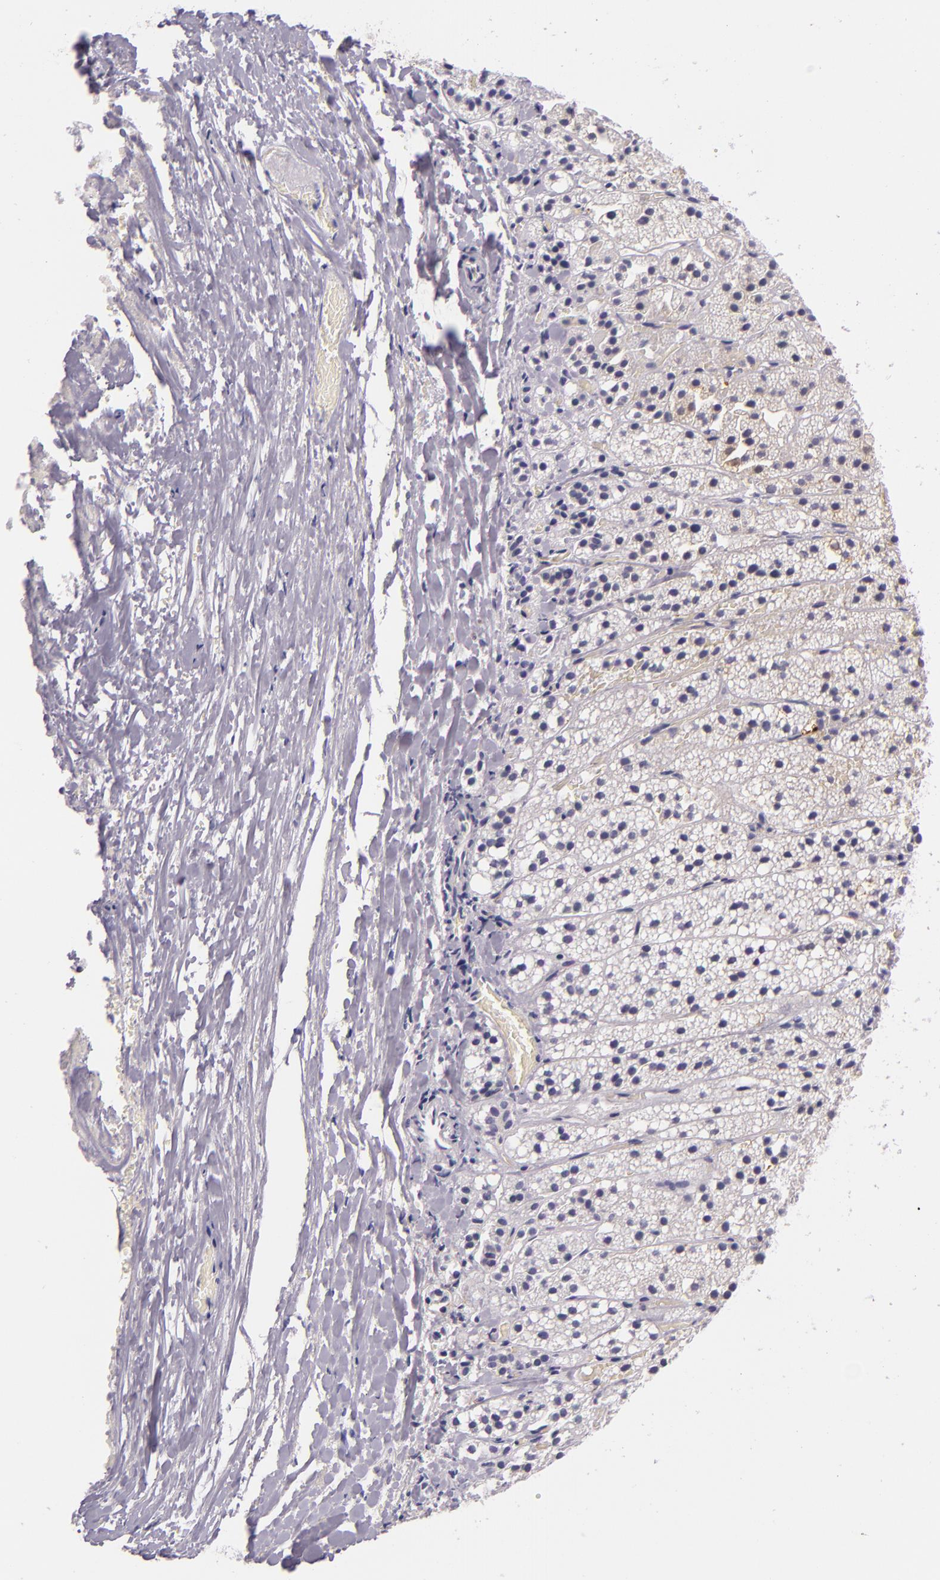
{"staining": {"intensity": "negative", "quantity": "none", "location": "none"}, "tissue": "adrenal gland", "cell_type": "Glandular cells", "image_type": "normal", "snomed": [{"axis": "morphology", "description": "Normal tissue, NOS"}, {"axis": "topography", "description": "Adrenal gland"}], "caption": "This is a micrograph of immunohistochemistry staining of benign adrenal gland, which shows no staining in glandular cells.", "gene": "MT1A", "patient": {"sex": "female", "age": 44}}